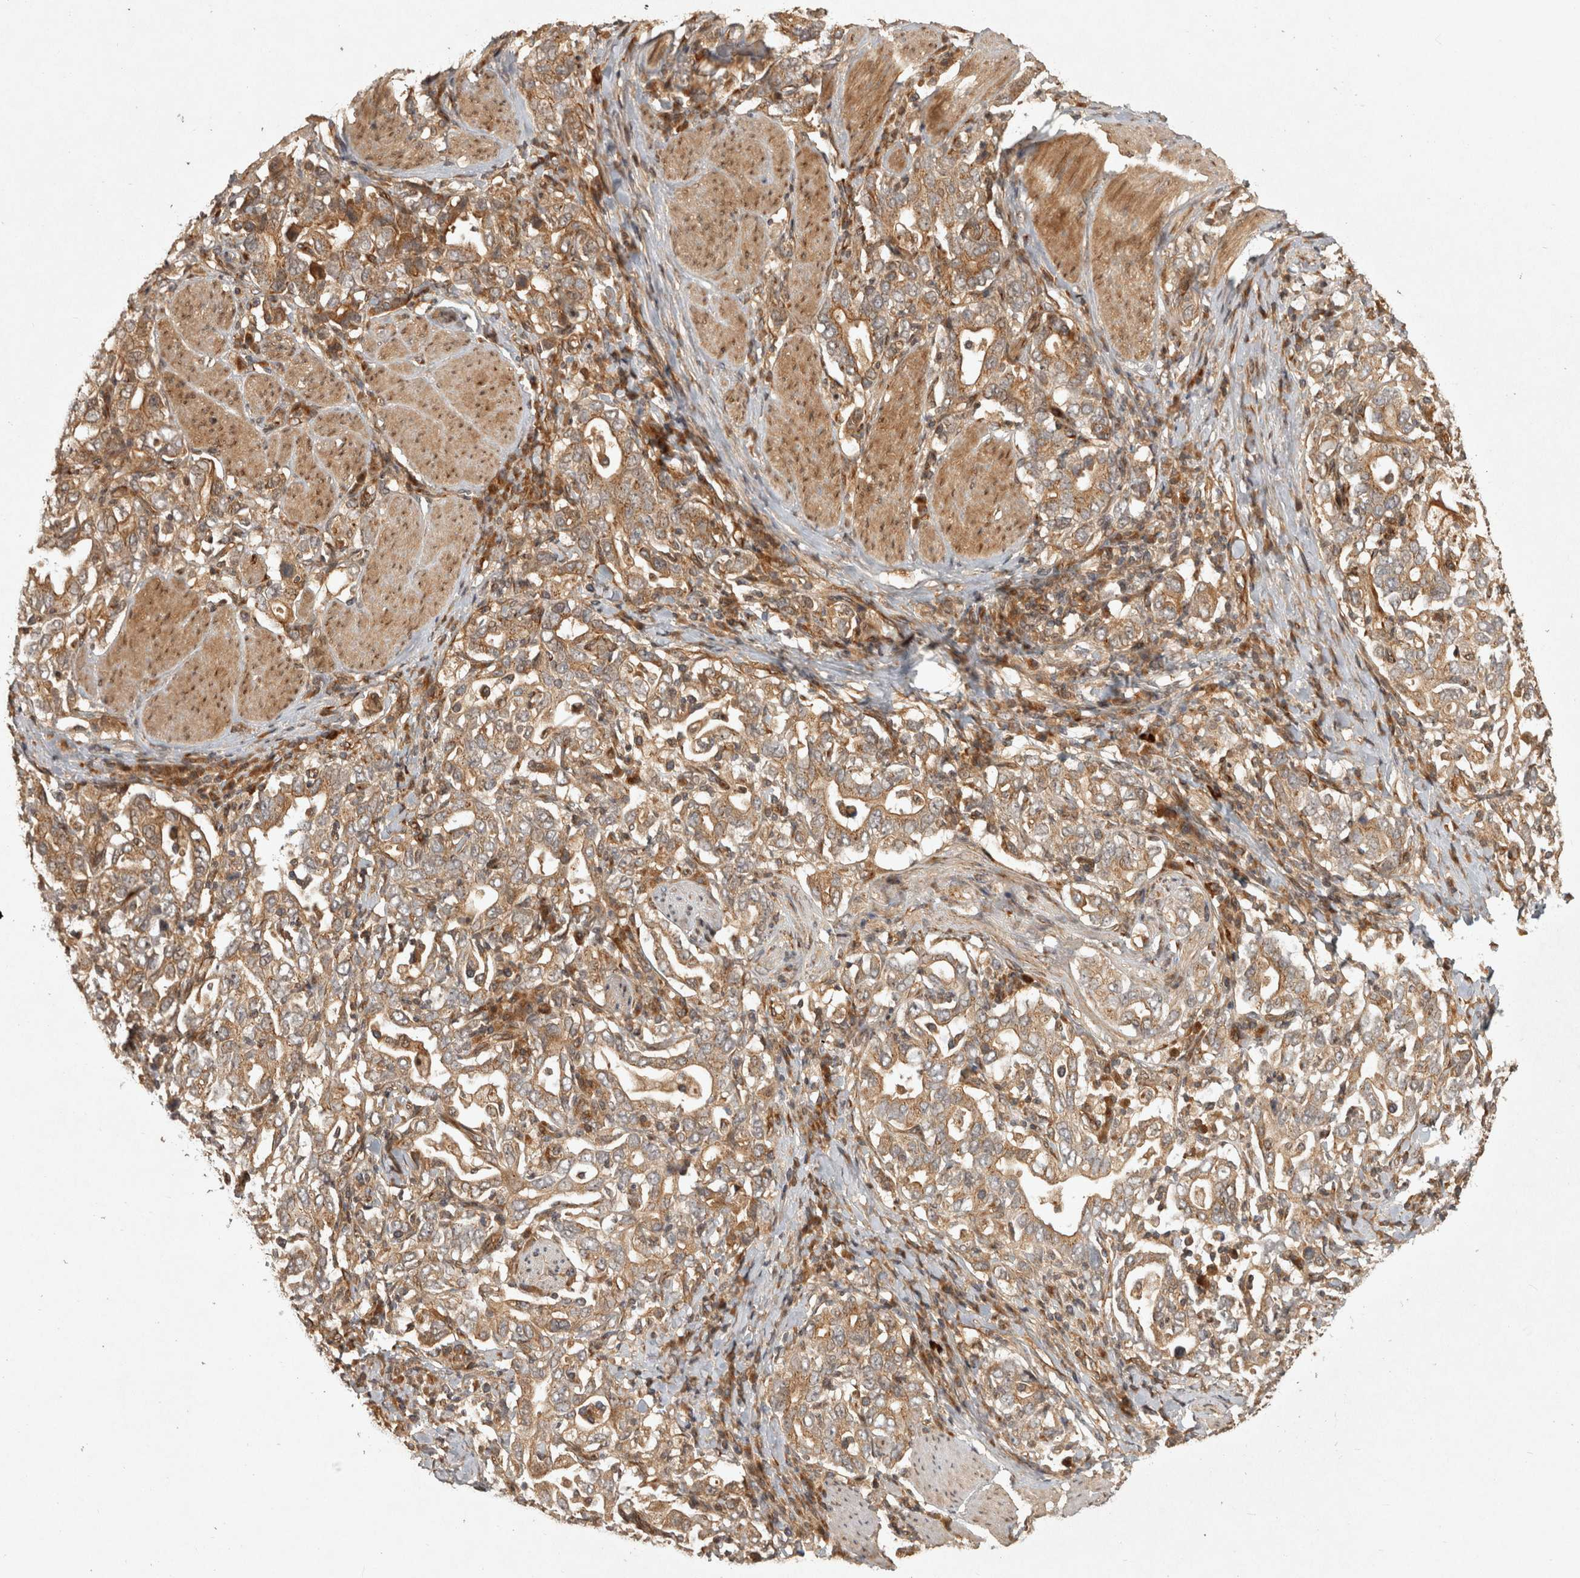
{"staining": {"intensity": "moderate", "quantity": ">75%", "location": "cytoplasmic/membranous"}, "tissue": "stomach cancer", "cell_type": "Tumor cells", "image_type": "cancer", "snomed": [{"axis": "morphology", "description": "Adenocarcinoma, NOS"}, {"axis": "topography", "description": "Stomach, upper"}], "caption": "A brown stain shows moderate cytoplasmic/membranous expression of a protein in stomach cancer (adenocarcinoma) tumor cells.", "gene": "CAMSAP2", "patient": {"sex": "male", "age": 62}}